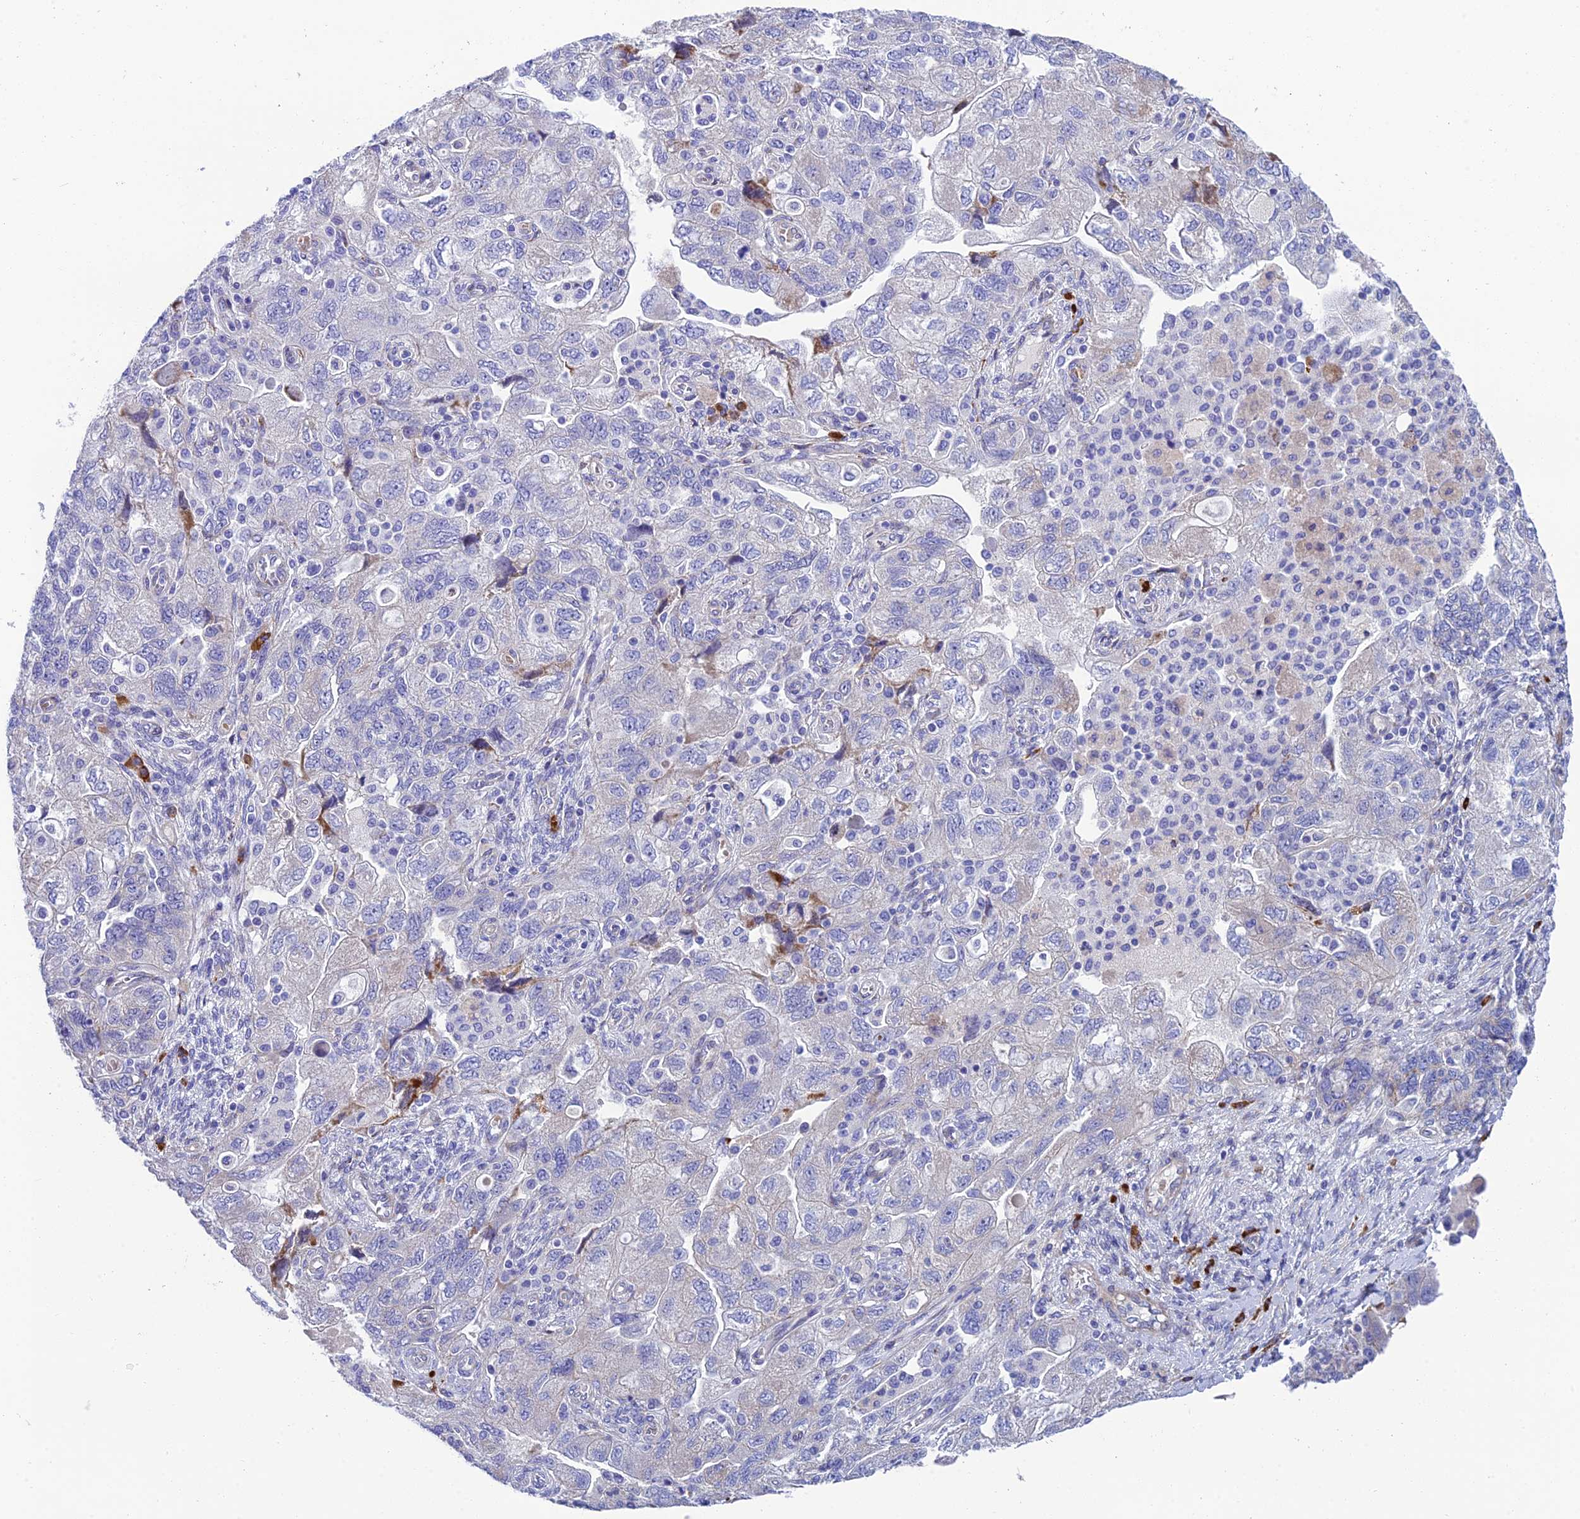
{"staining": {"intensity": "moderate", "quantity": "<25%", "location": "cytoplasmic/membranous"}, "tissue": "ovarian cancer", "cell_type": "Tumor cells", "image_type": "cancer", "snomed": [{"axis": "morphology", "description": "Carcinoma, endometroid"}, {"axis": "topography", "description": "Ovary"}], "caption": "Immunohistochemical staining of human endometroid carcinoma (ovarian) exhibits low levels of moderate cytoplasmic/membranous protein expression in about <25% of tumor cells.", "gene": "MACIR", "patient": {"sex": "female", "age": 51}}